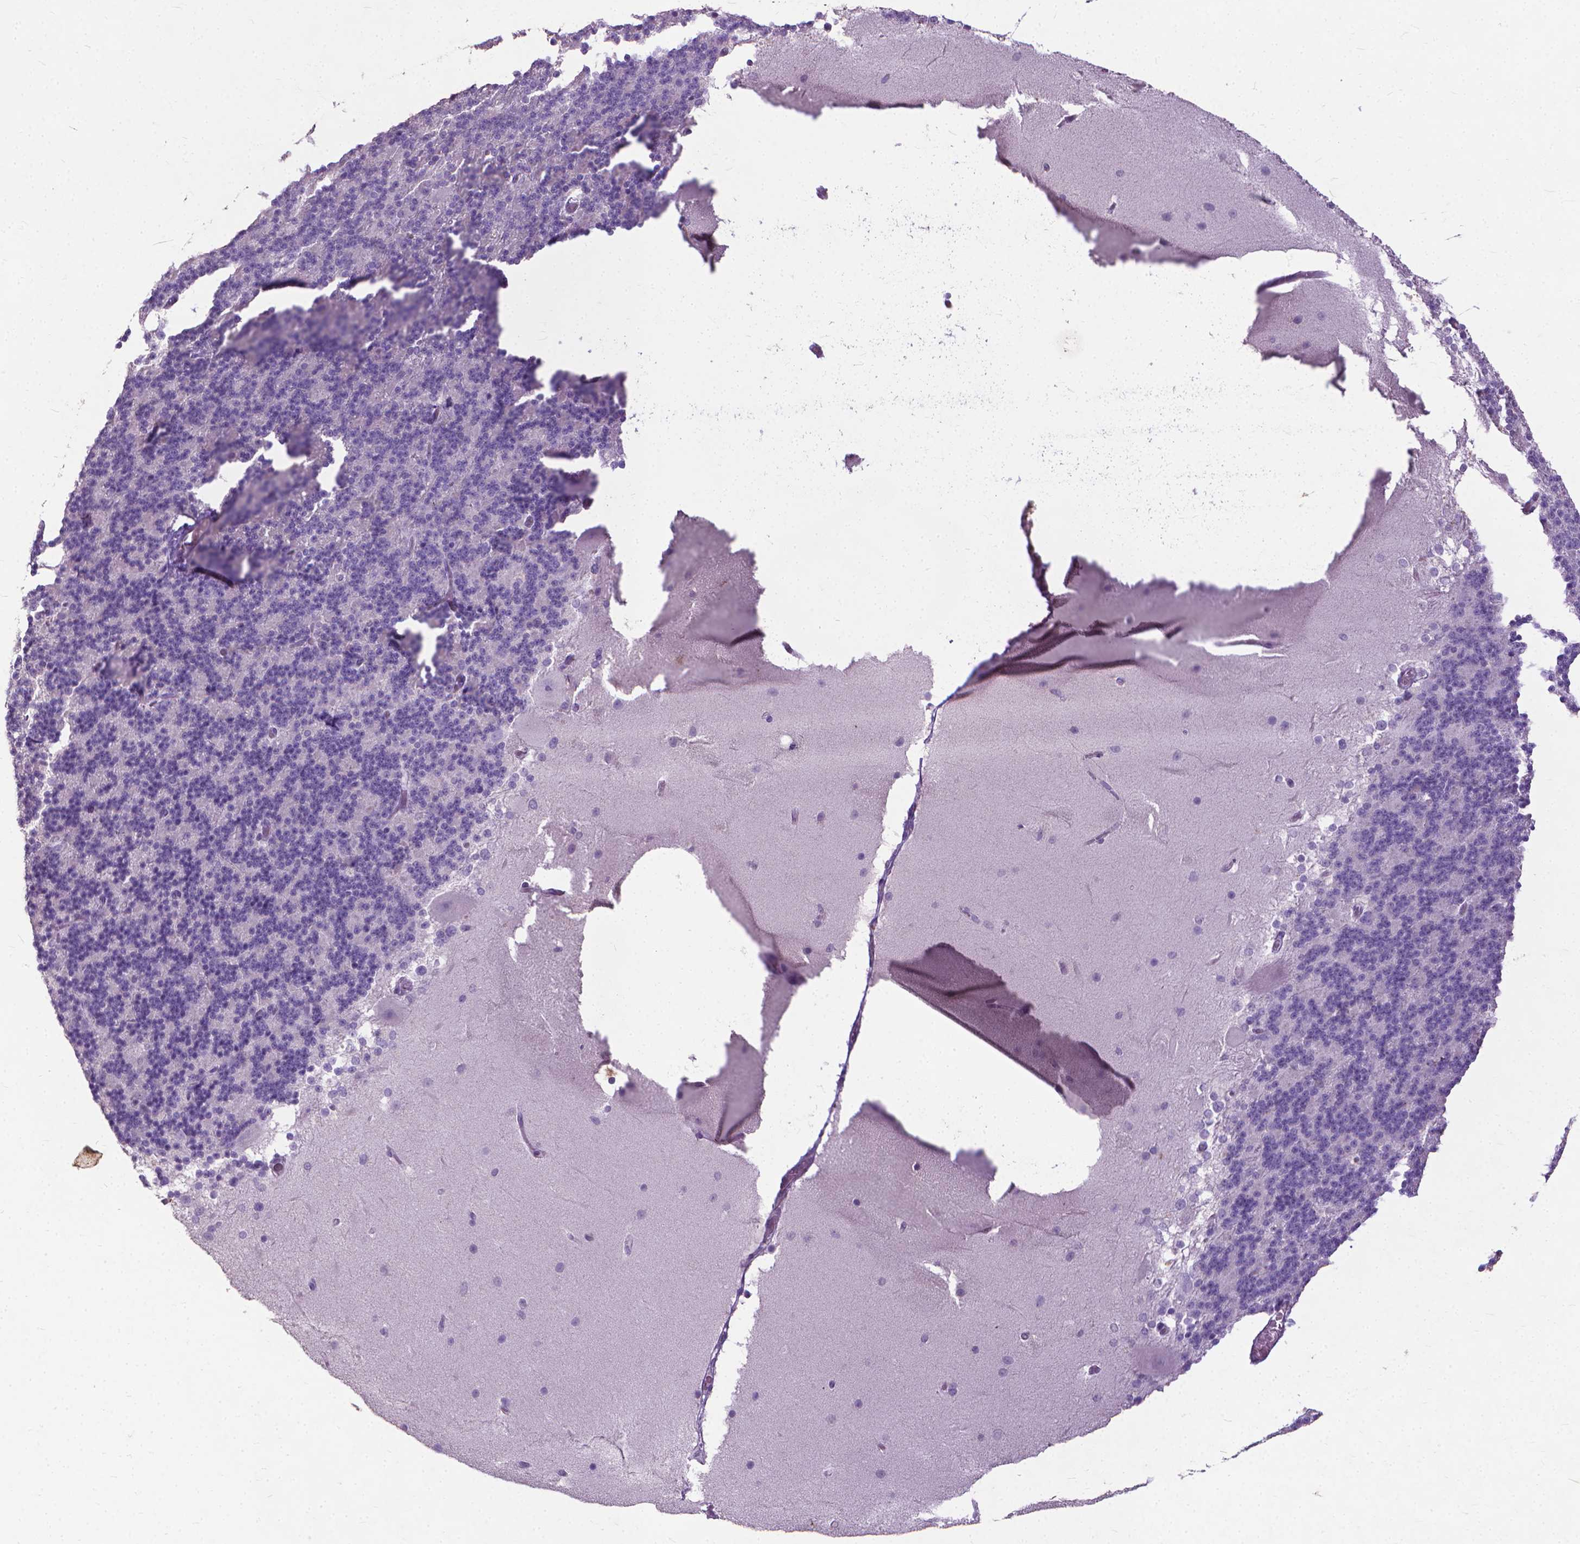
{"staining": {"intensity": "negative", "quantity": "none", "location": "none"}, "tissue": "cerebellum", "cell_type": "Cells in granular layer", "image_type": "normal", "snomed": [{"axis": "morphology", "description": "Normal tissue, NOS"}, {"axis": "topography", "description": "Cerebellum"}], "caption": "DAB (3,3'-diaminobenzidine) immunohistochemical staining of unremarkable cerebellum displays no significant positivity in cells in granular layer.", "gene": "KRT5", "patient": {"sex": "female", "age": 19}}